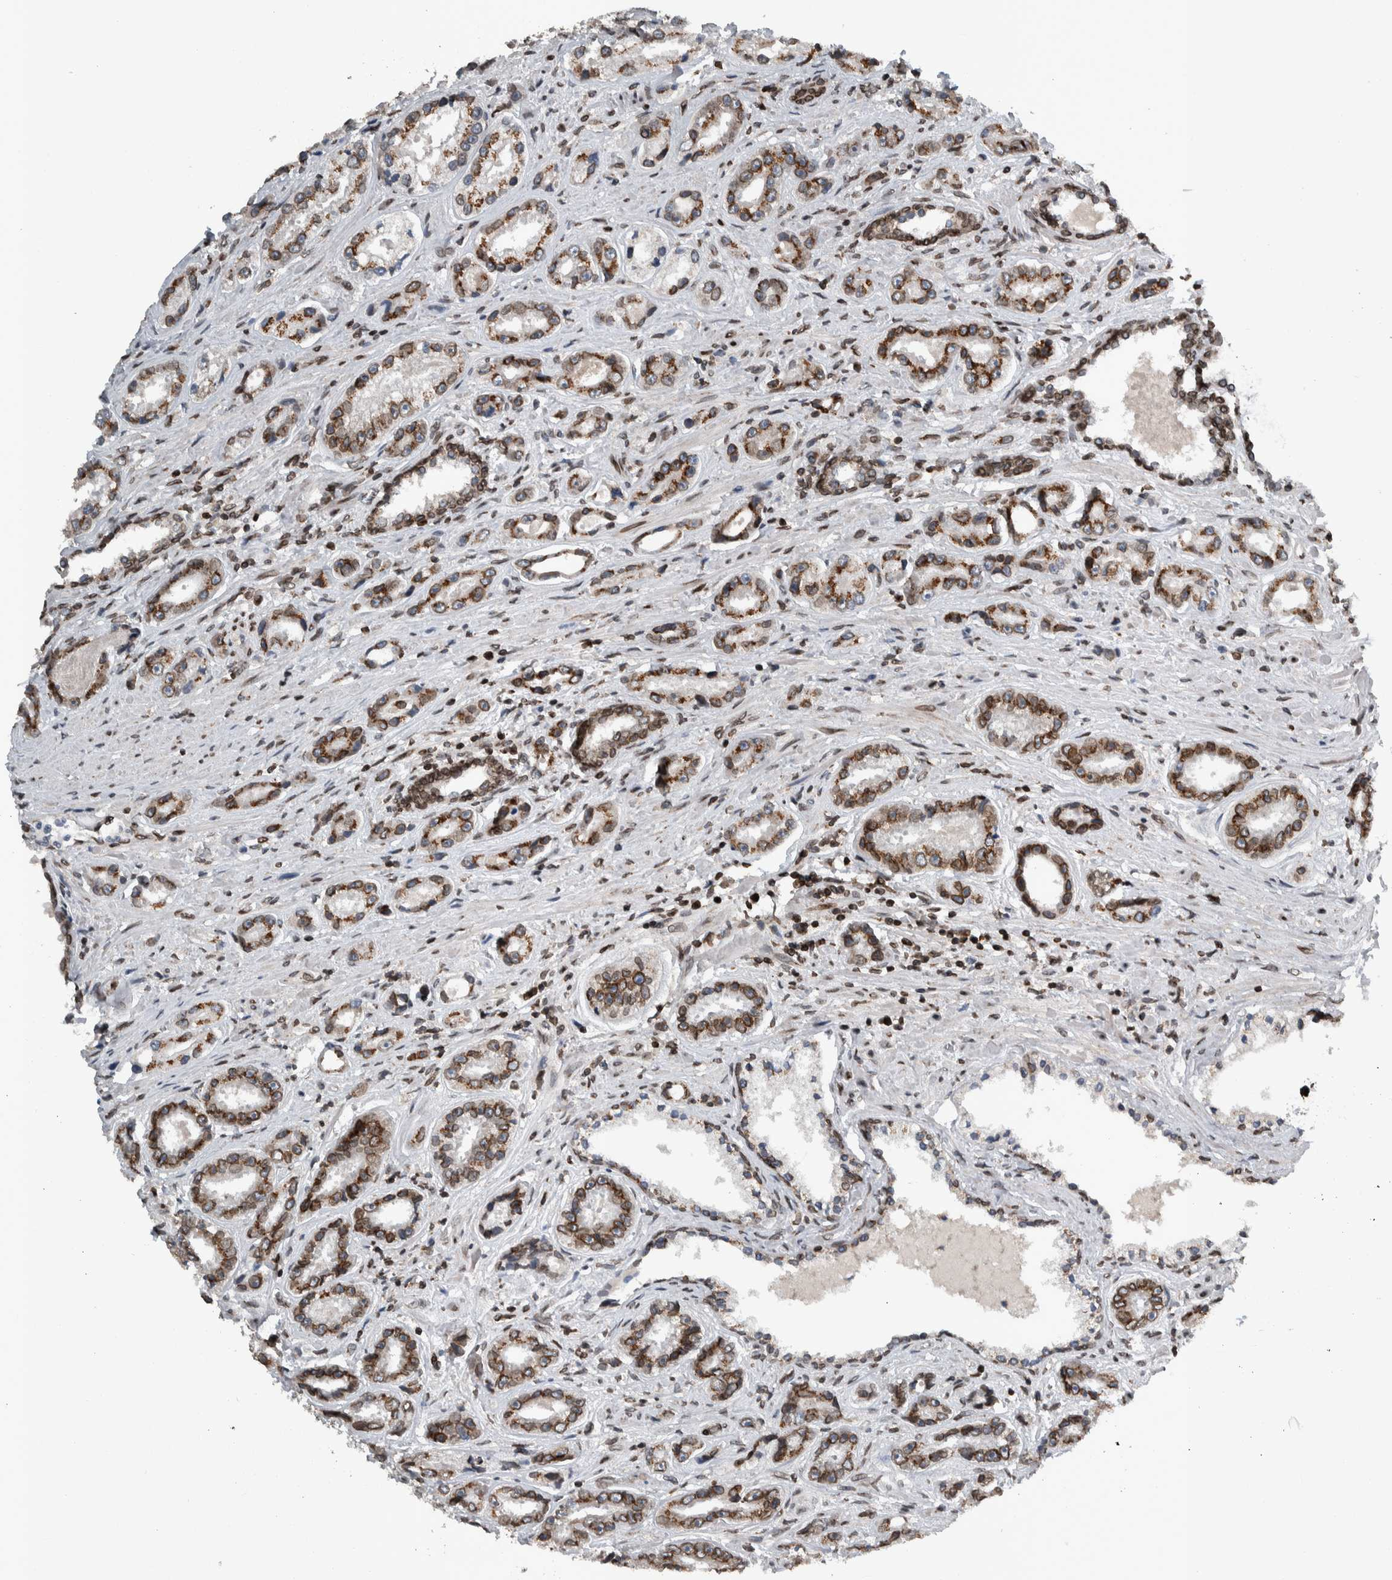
{"staining": {"intensity": "moderate", "quantity": ">75%", "location": "cytoplasmic/membranous"}, "tissue": "prostate cancer", "cell_type": "Tumor cells", "image_type": "cancer", "snomed": [{"axis": "morphology", "description": "Adenocarcinoma, High grade"}, {"axis": "topography", "description": "Prostate"}], "caption": "Brown immunohistochemical staining in prostate high-grade adenocarcinoma shows moderate cytoplasmic/membranous positivity in about >75% of tumor cells. Immunohistochemistry stains the protein of interest in brown and the nuclei are stained blue.", "gene": "FAM135B", "patient": {"sex": "male", "age": 61}}